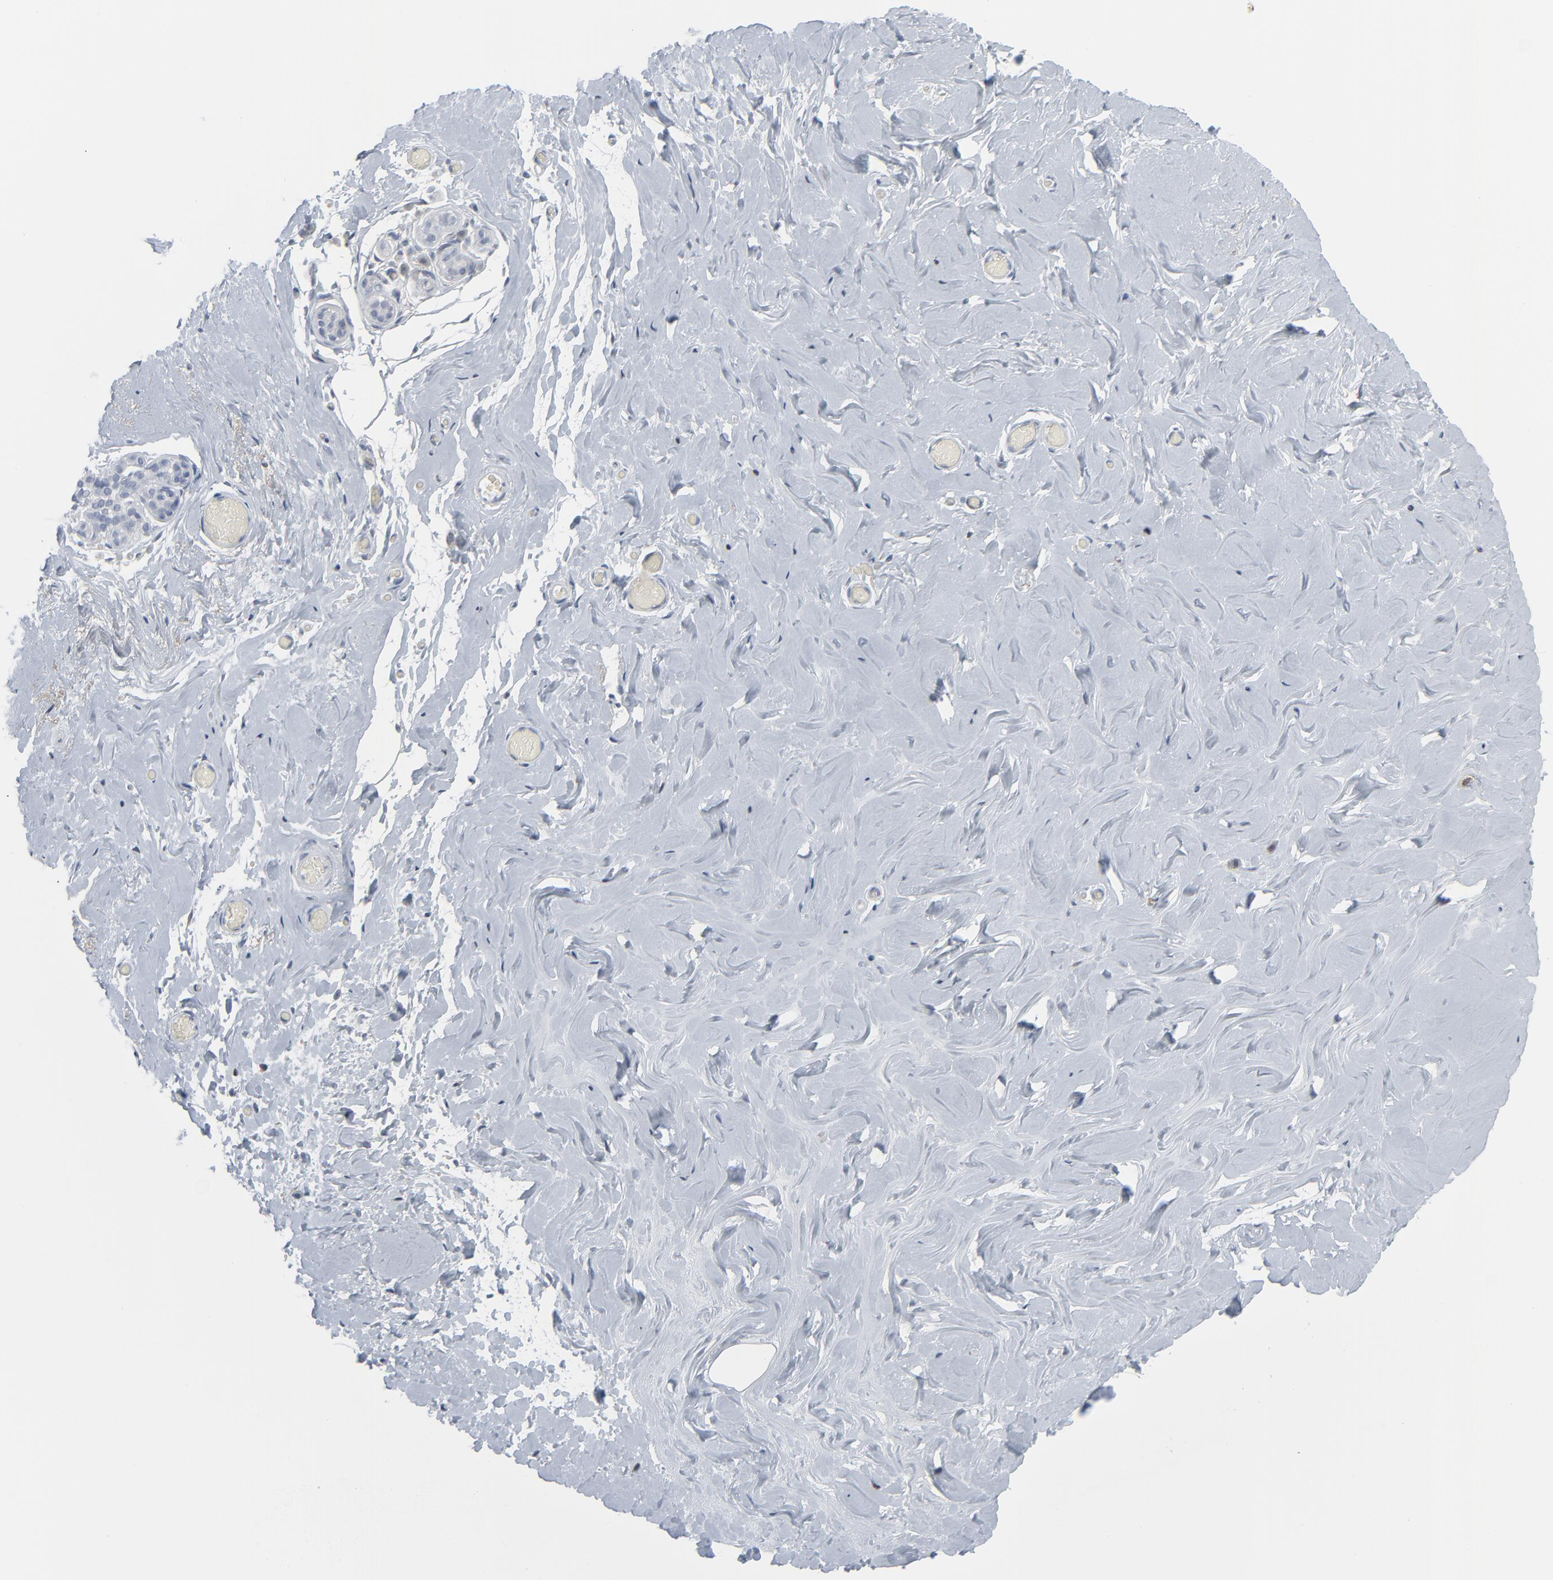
{"staining": {"intensity": "negative", "quantity": "none", "location": "none"}, "tissue": "breast", "cell_type": "Glandular cells", "image_type": "normal", "snomed": [{"axis": "morphology", "description": "Normal tissue, NOS"}, {"axis": "topography", "description": "Breast"}], "caption": "Glandular cells show no significant protein staining in normal breast.", "gene": "MITF", "patient": {"sex": "female", "age": 22}}